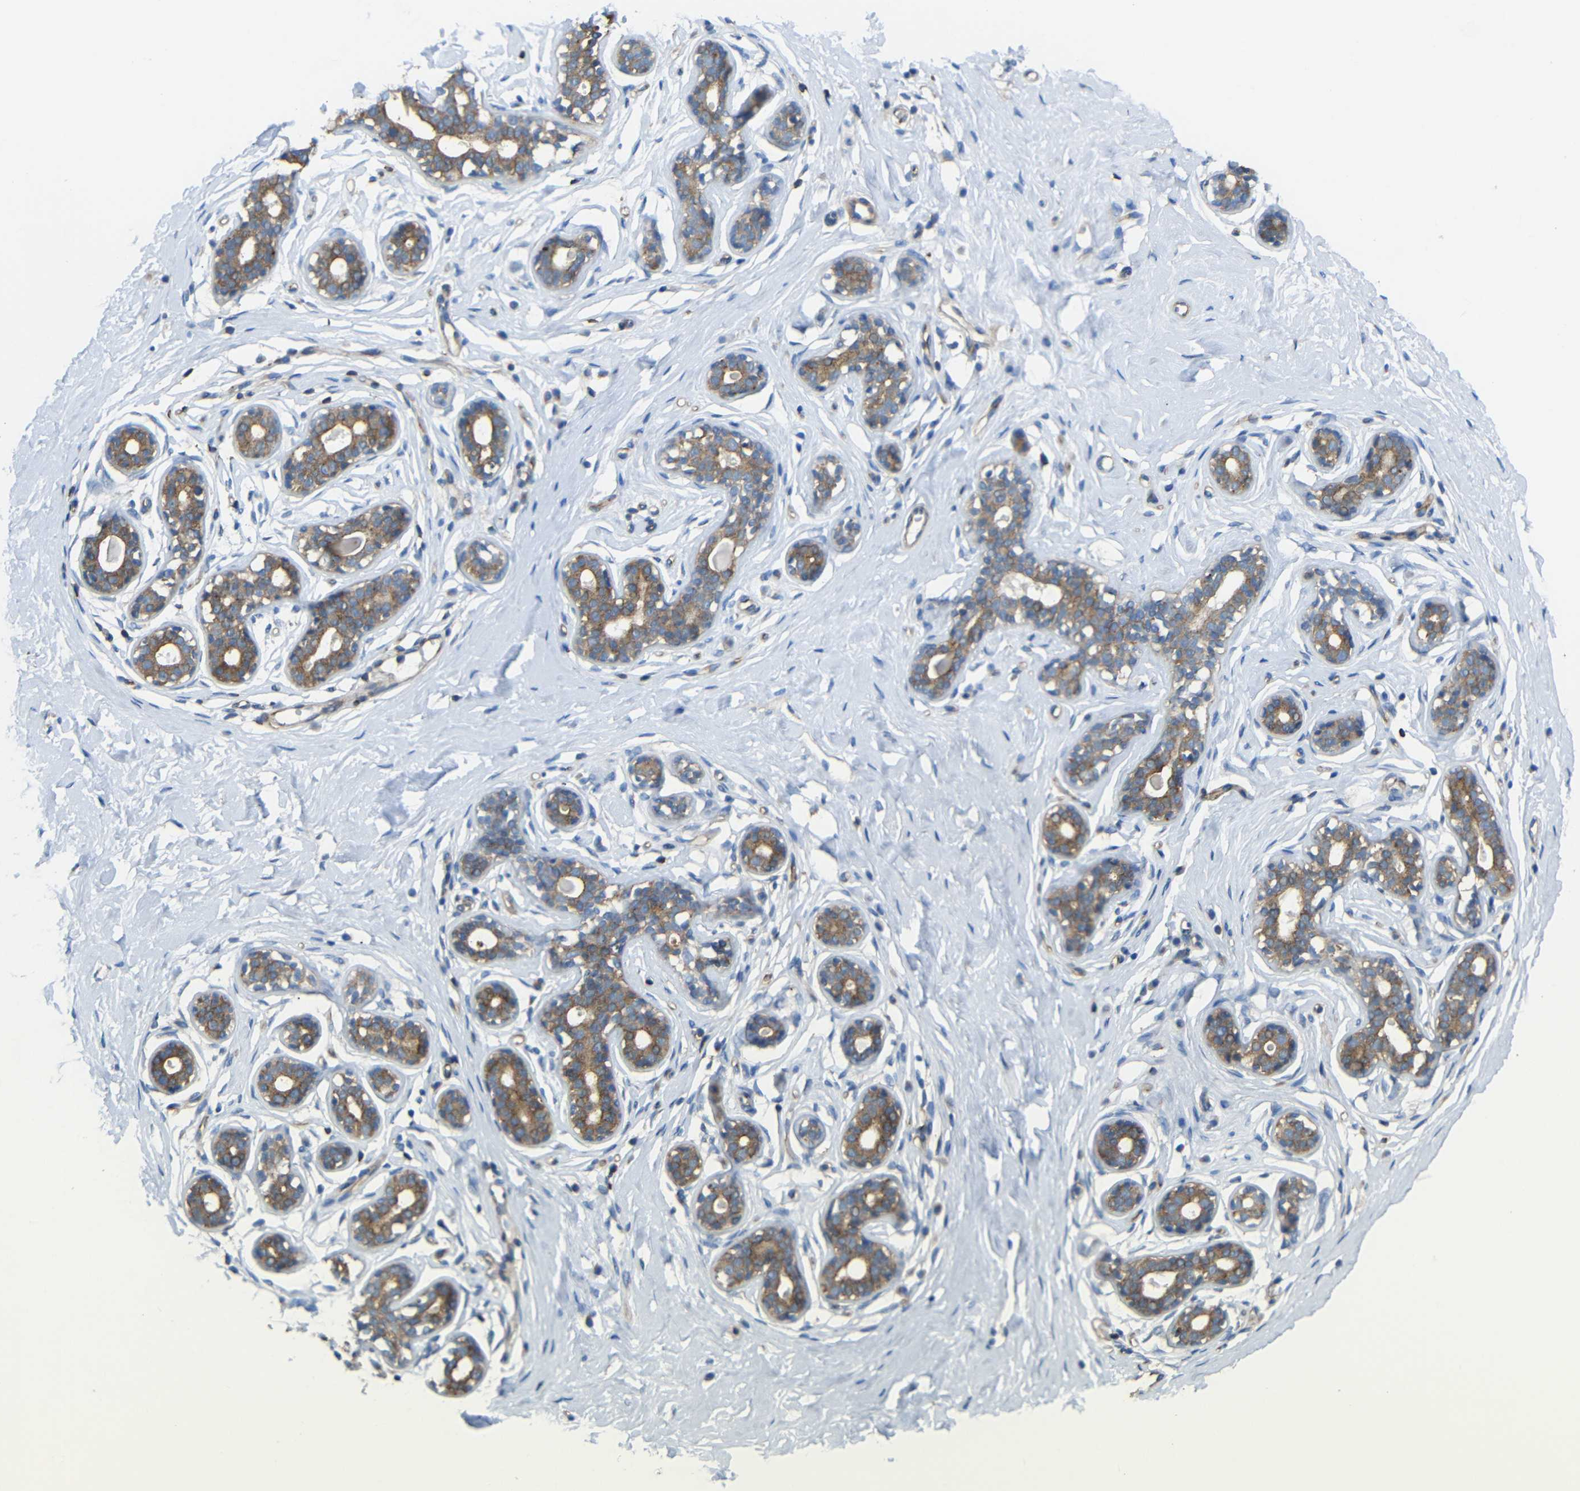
{"staining": {"intensity": "negative", "quantity": "none", "location": "none"}, "tissue": "breast", "cell_type": "Adipocytes", "image_type": "normal", "snomed": [{"axis": "morphology", "description": "Normal tissue, NOS"}, {"axis": "topography", "description": "Breast"}], "caption": "DAB (3,3'-diaminobenzidine) immunohistochemical staining of normal human breast displays no significant expression in adipocytes. Brightfield microscopy of IHC stained with DAB (brown) and hematoxylin (blue), captured at high magnification.", "gene": "SYPL1", "patient": {"sex": "female", "age": 23}}